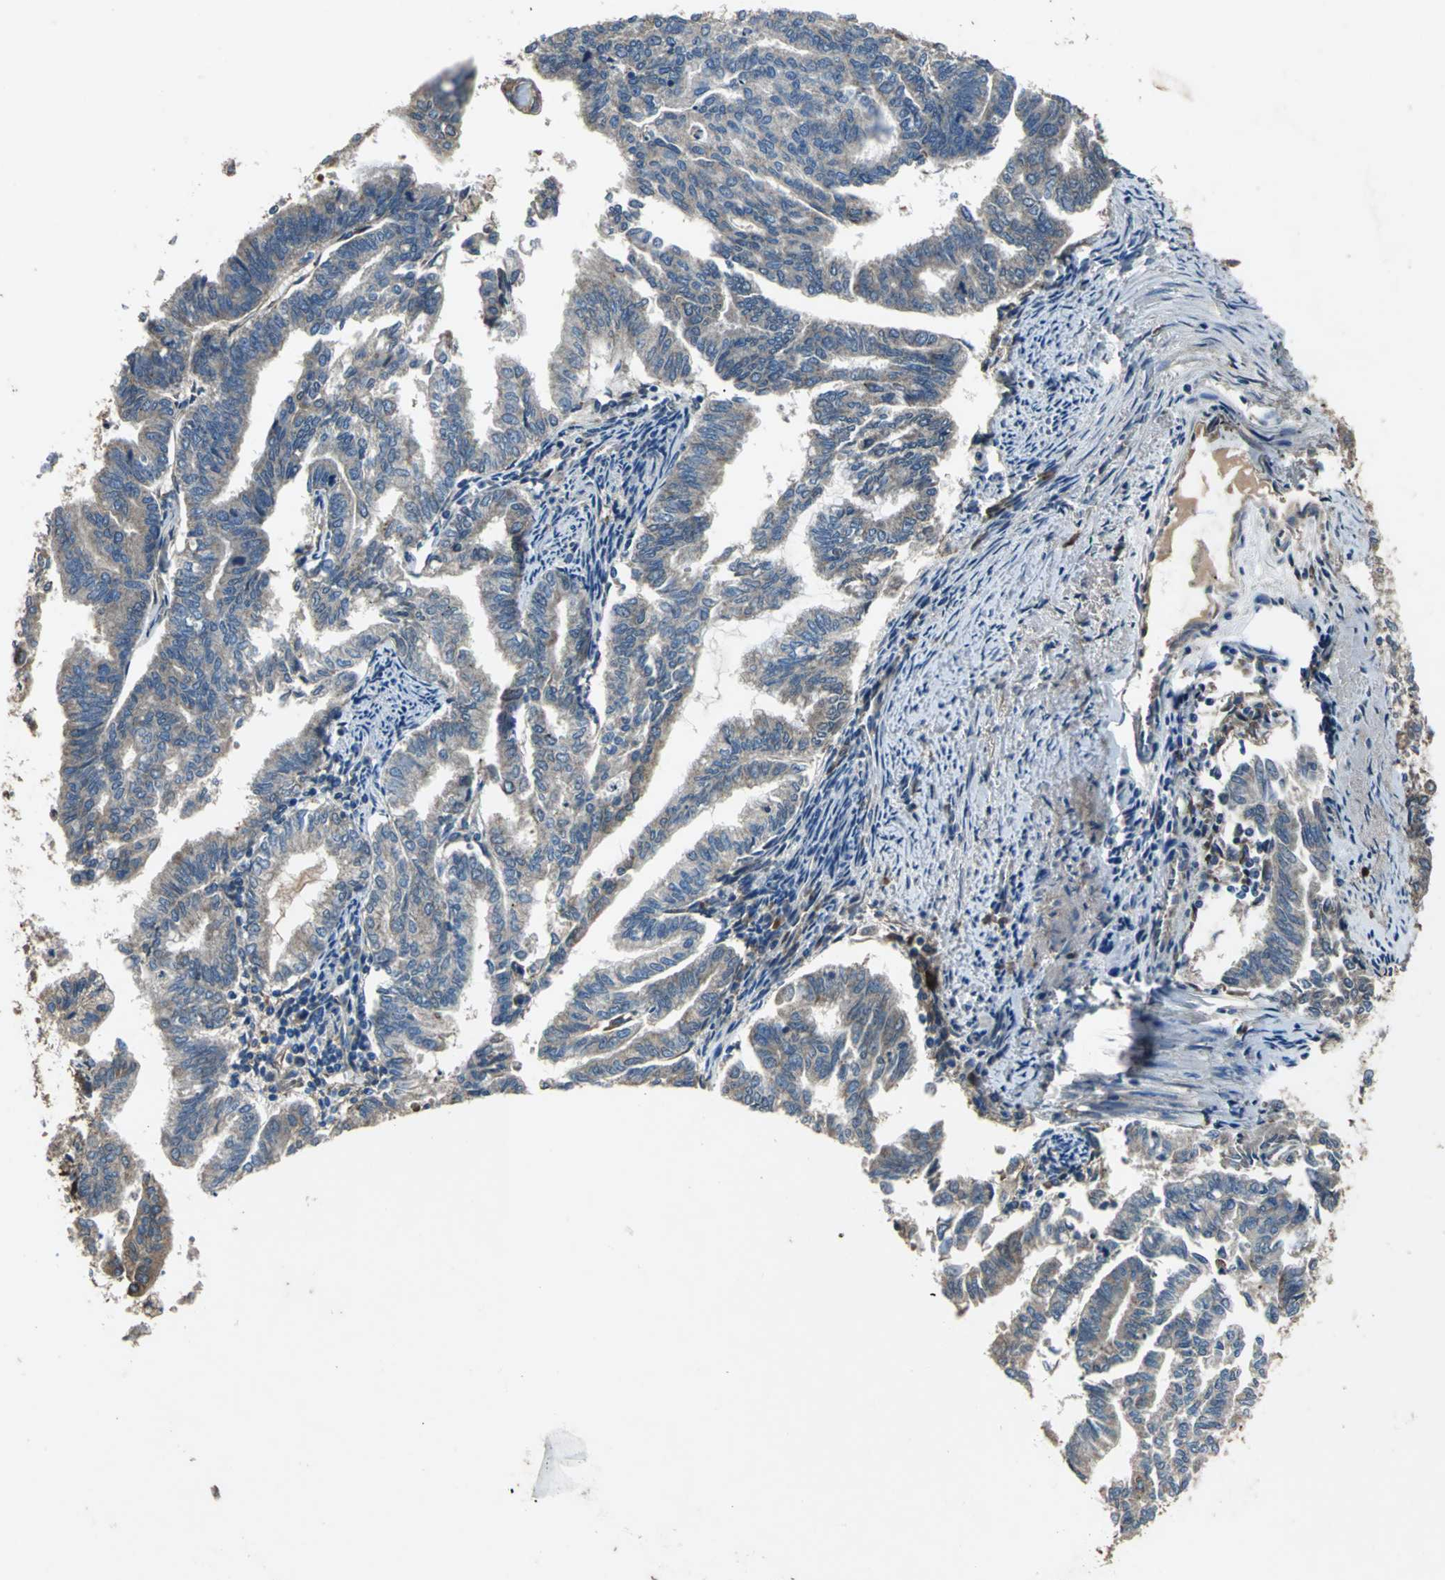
{"staining": {"intensity": "moderate", "quantity": ">75%", "location": "cytoplasmic/membranous"}, "tissue": "endometrial cancer", "cell_type": "Tumor cells", "image_type": "cancer", "snomed": [{"axis": "morphology", "description": "Adenocarcinoma, NOS"}, {"axis": "topography", "description": "Endometrium"}], "caption": "Immunohistochemistry (IHC) photomicrograph of human adenocarcinoma (endometrial) stained for a protein (brown), which displays medium levels of moderate cytoplasmic/membranous positivity in approximately >75% of tumor cells.", "gene": "HEPH", "patient": {"sex": "female", "age": 79}}